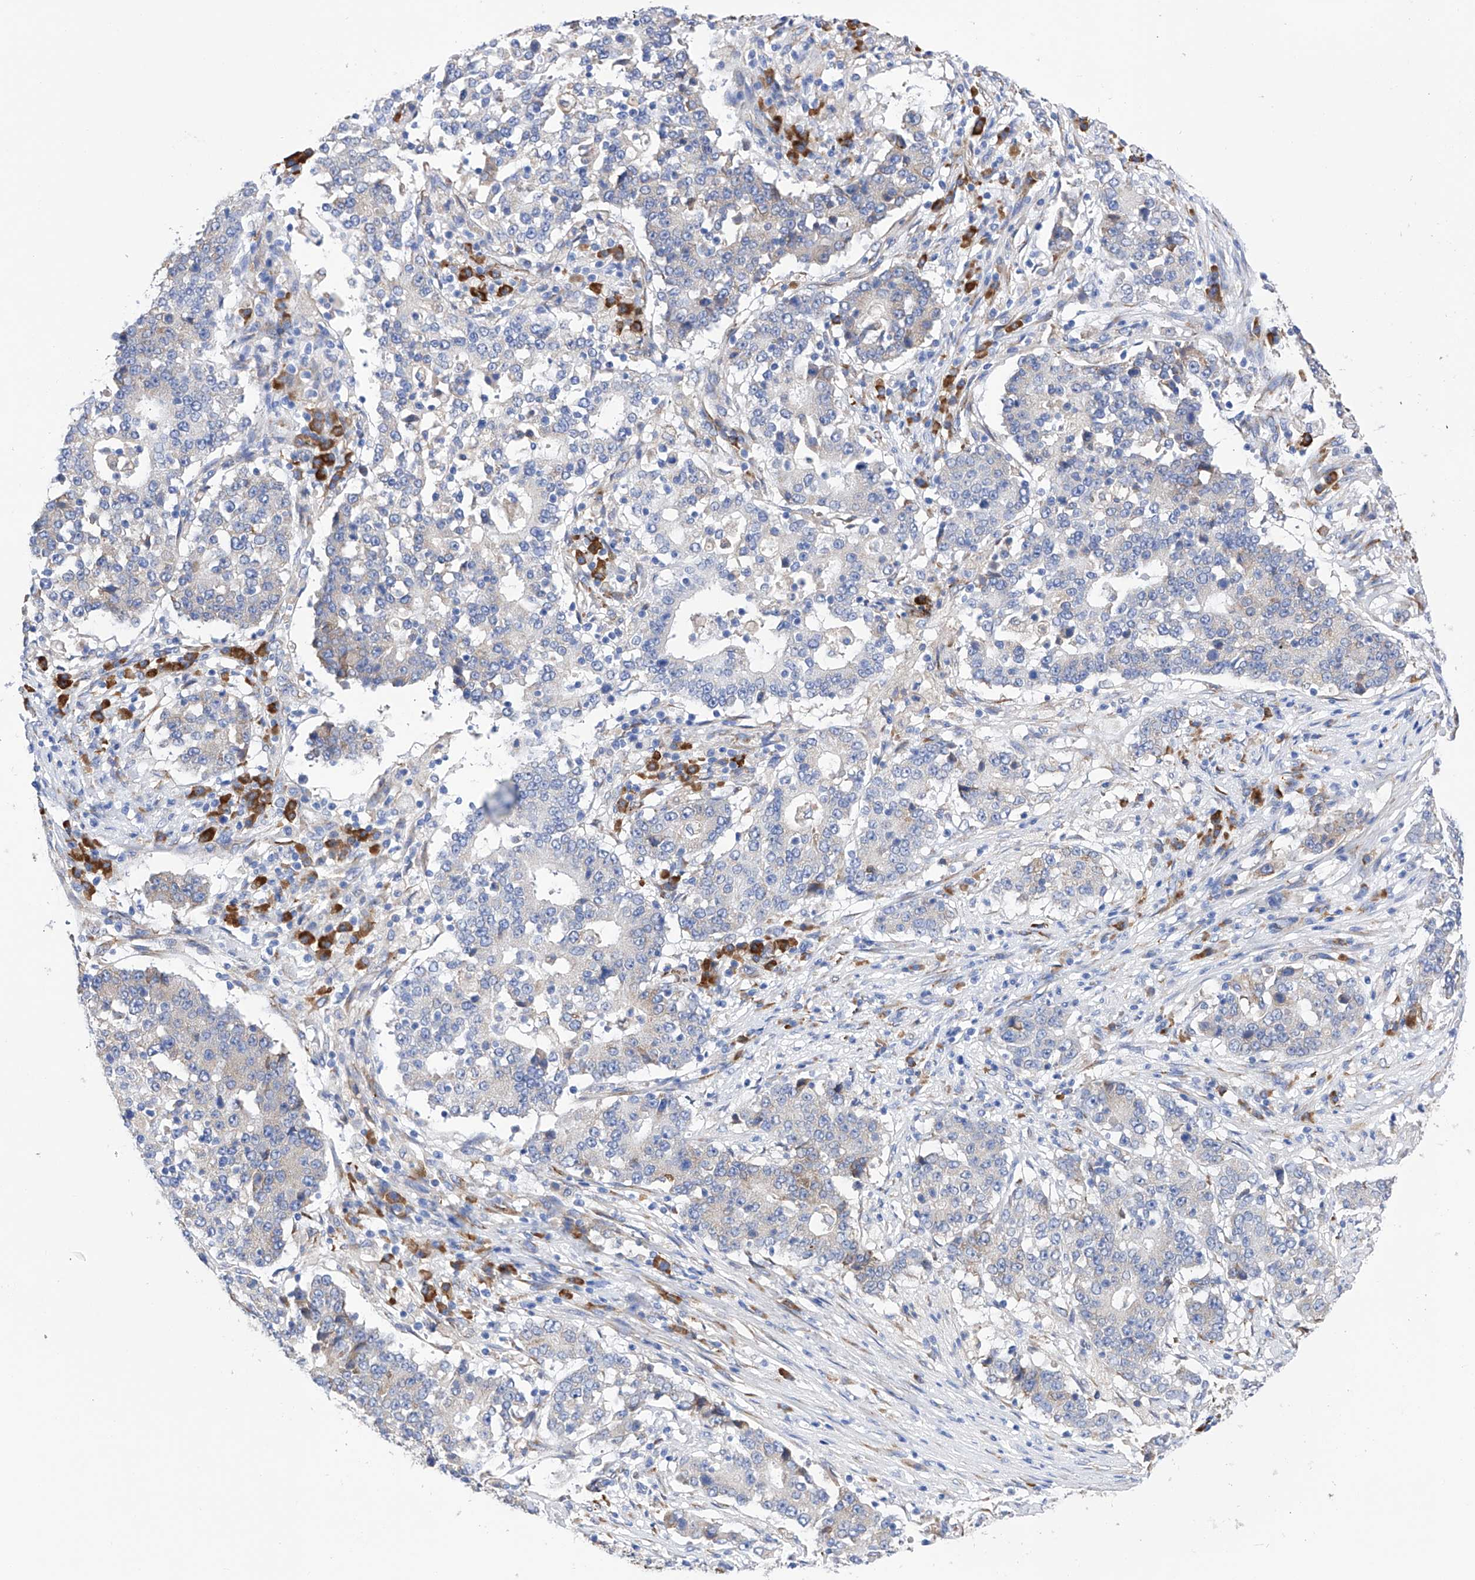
{"staining": {"intensity": "negative", "quantity": "none", "location": "none"}, "tissue": "stomach cancer", "cell_type": "Tumor cells", "image_type": "cancer", "snomed": [{"axis": "morphology", "description": "Adenocarcinoma, NOS"}, {"axis": "topography", "description": "Stomach"}], "caption": "High magnification brightfield microscopy of stomach cancer stained with DAB (3,3'-diaminobenzidine) (brown) and counterstained with hematoxylin (blue): tumor cells show no significant expression. (DAB (3,3'-diaminobenzidine) immunohistochemistry with hematoxylin counter stain).", "gene": "PDIA5", "patient": {"sex": "male", "age": 59}}